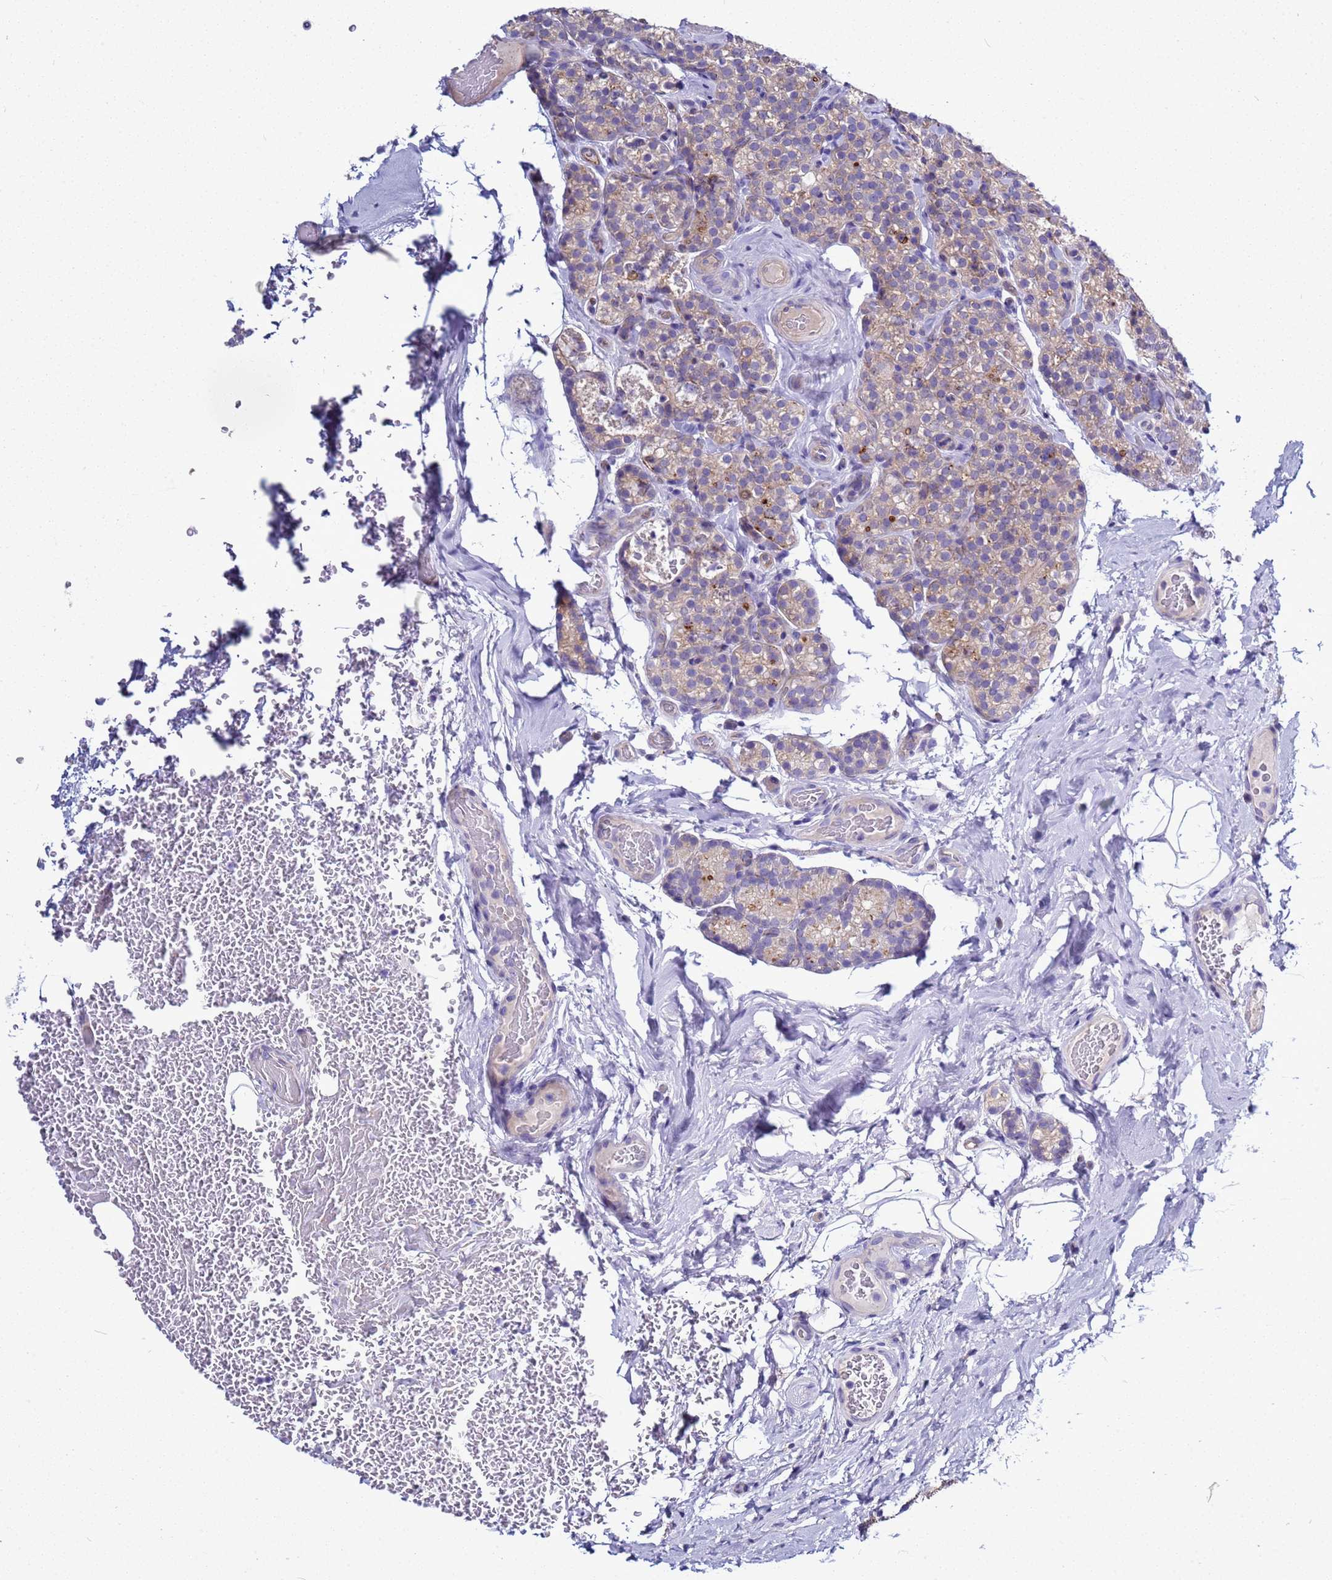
{"staining": {"intensity": "weak", "quantity": ">75%", "location": "cytoplasmic/membranous"}, "tissue": "parathyroid gland", "cell_type": "Glandular cells", "image_type": "normal", "snomed": [{"axis": "morphology", "description": "Normal tissue, NOS"}, {"axis": "topography", "description": "Parathyroid gland"}], "caption": "About >75% of glandular cells in unremarkable parathyroid gland exhibit weak cytoplasmic/membranous protein staining as visualized by brown immunohistochemical staining.", "gene": "NAT1", "patient": {"sex": "female", "age": 45}}